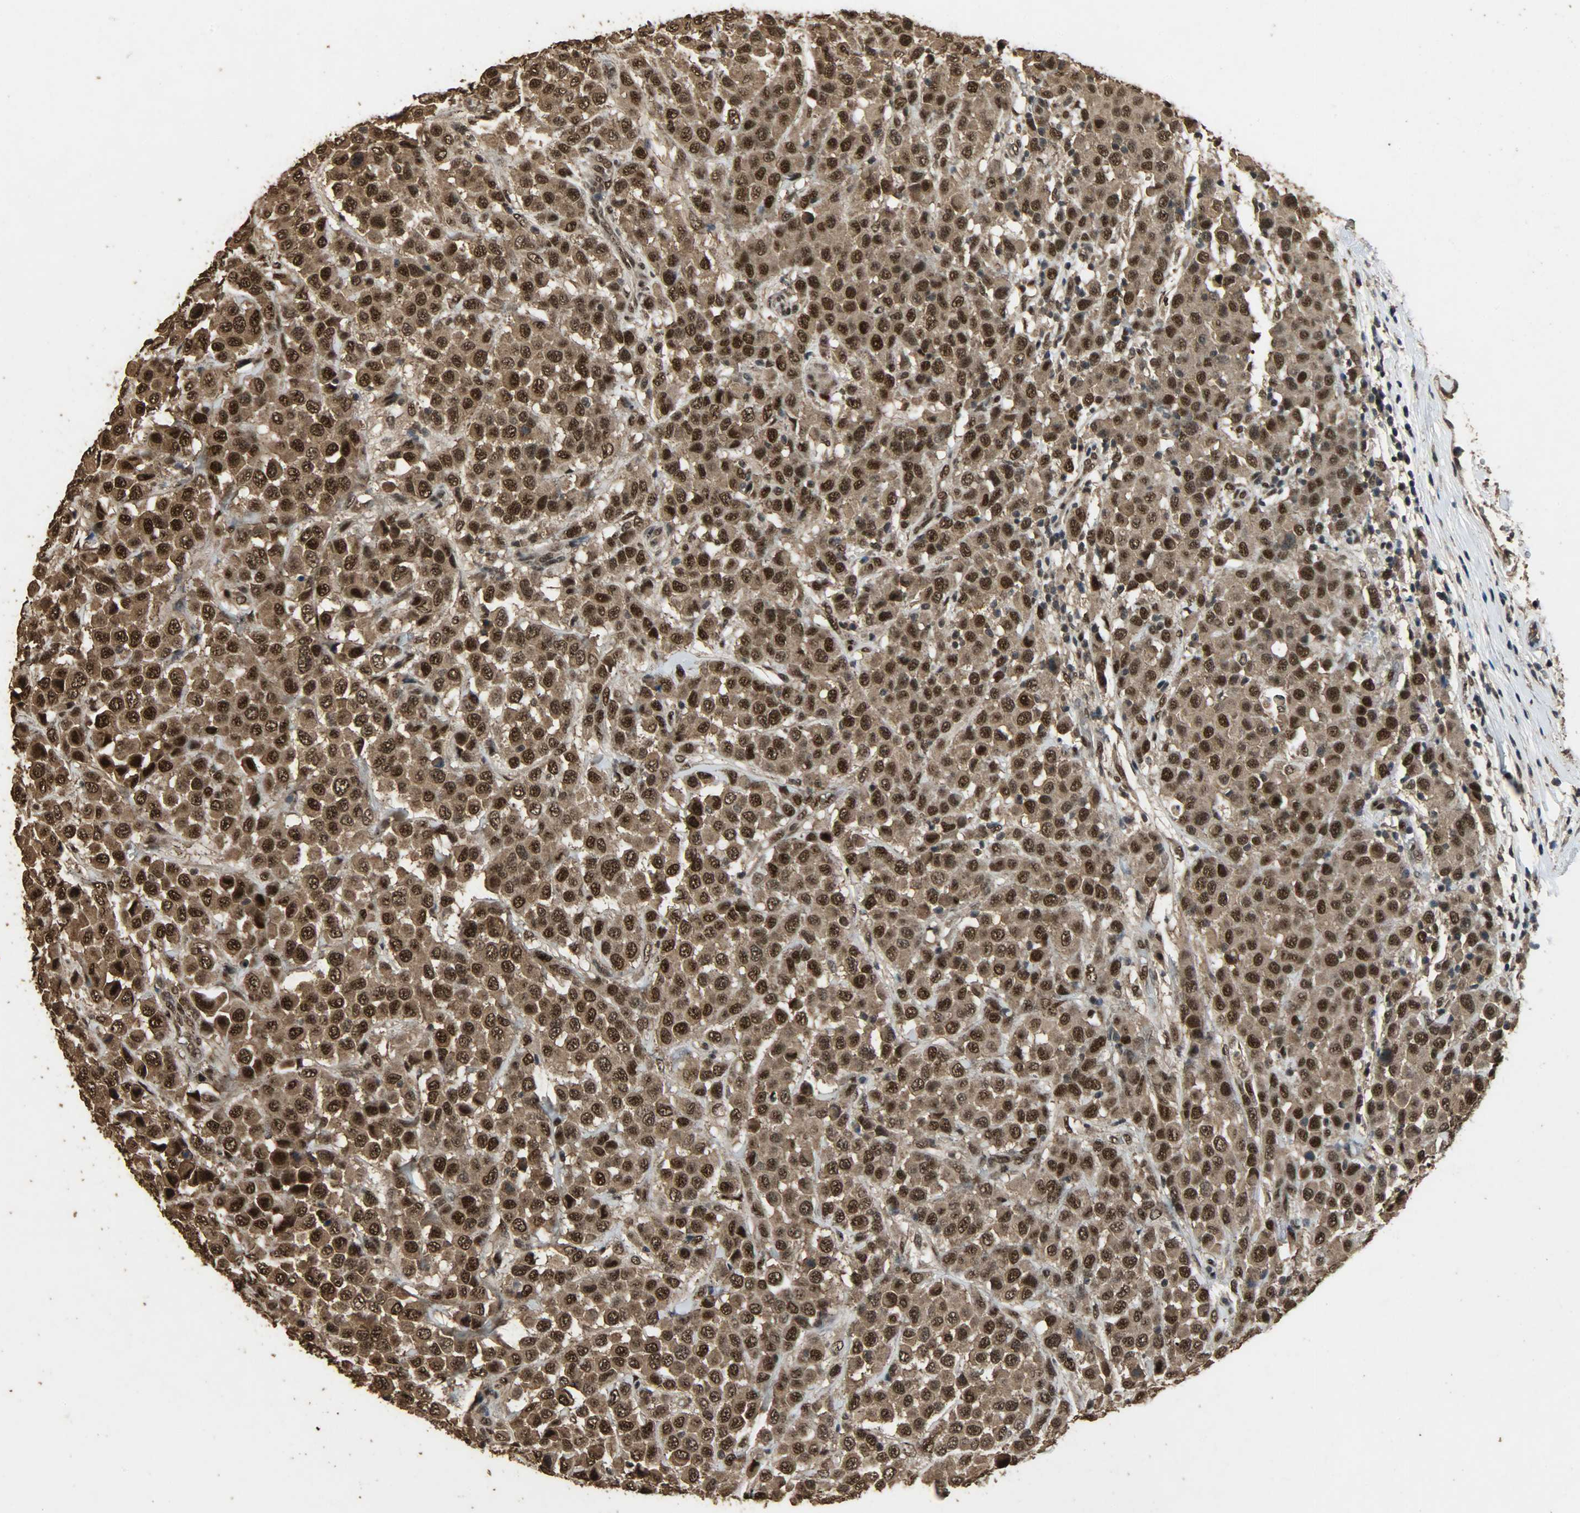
{"staining": {"intensity": "strong", "quantity": ">75%", "location": "cytoplasmic/membranous,nuclear"}, "tissue": "breast cancer", "cell_type": "Tumor cells", "image_type": "cancer", "snomed": [{"axis": "morphology", "description": "Duct carcinoma"}, {"axis": "topography", "description": "Breast"}], "caption": "IHC image of breast cancer (infiltrating ductal carcinoma) stained for a protein (brown), which exhibits high levels of strong cytoplasmic/membranous and nuclear staining in approximately >75% of tumor cells.", "gene": "CCNT2", "patient": {"sex": "female", "age": 61}}